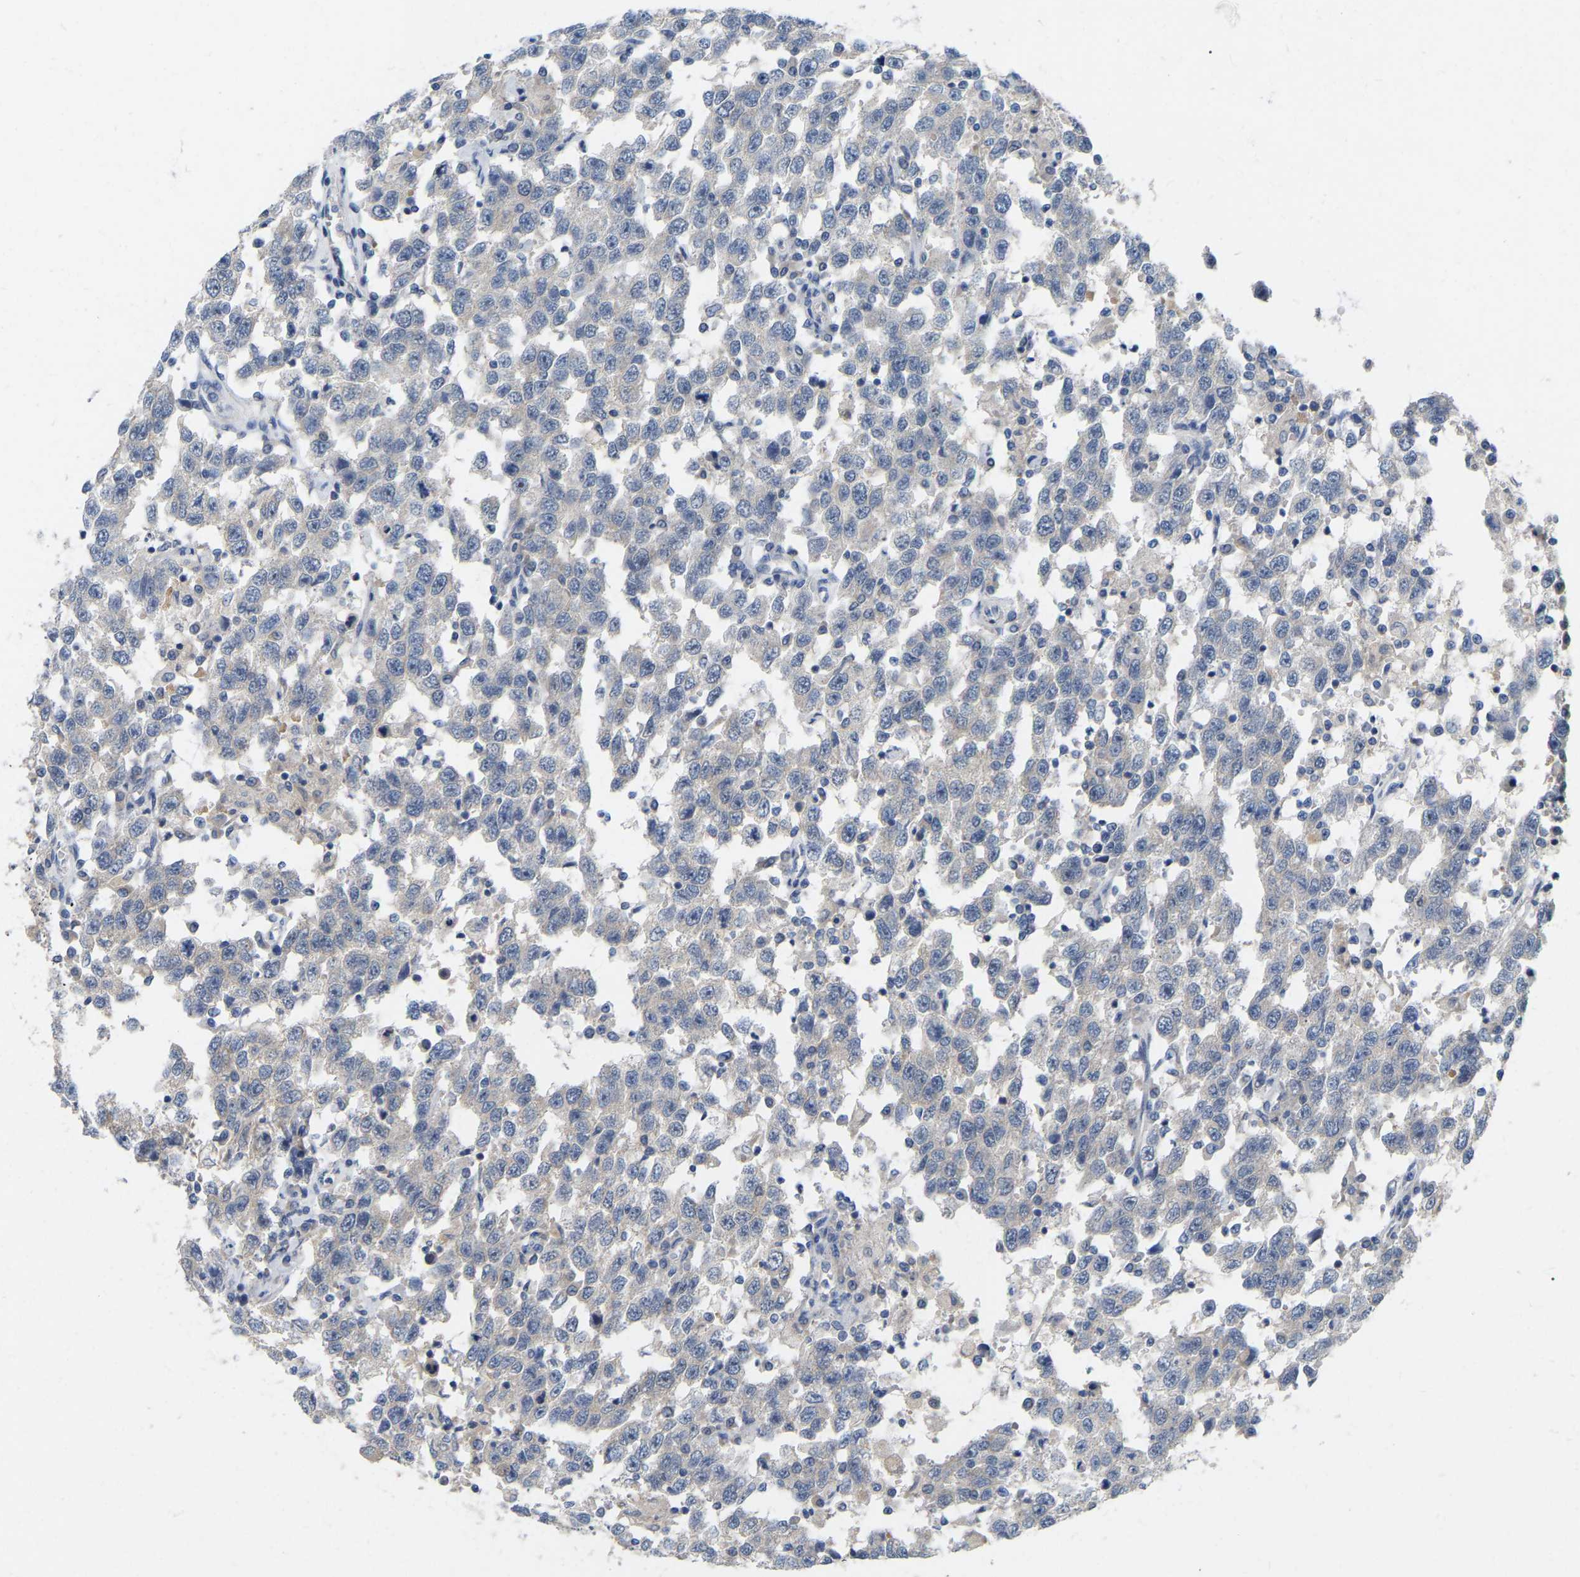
{"staining": {"intensity": "negative", "quantity": "none", "location": "none"}, "tissue": "testis cancer", "cell_type": "Tumor cells", "image_type": "cancer", "snomed": [{"axis": "morphology", "description": "Seminoma, NOS"}, {"axis": "topography", "description": "Testis"}], "caption": "The image shows no significant staining in tumor cells of testis seminoma.", "gene": "WIPI2", "patient": {"sex": "male", "age": 41}}